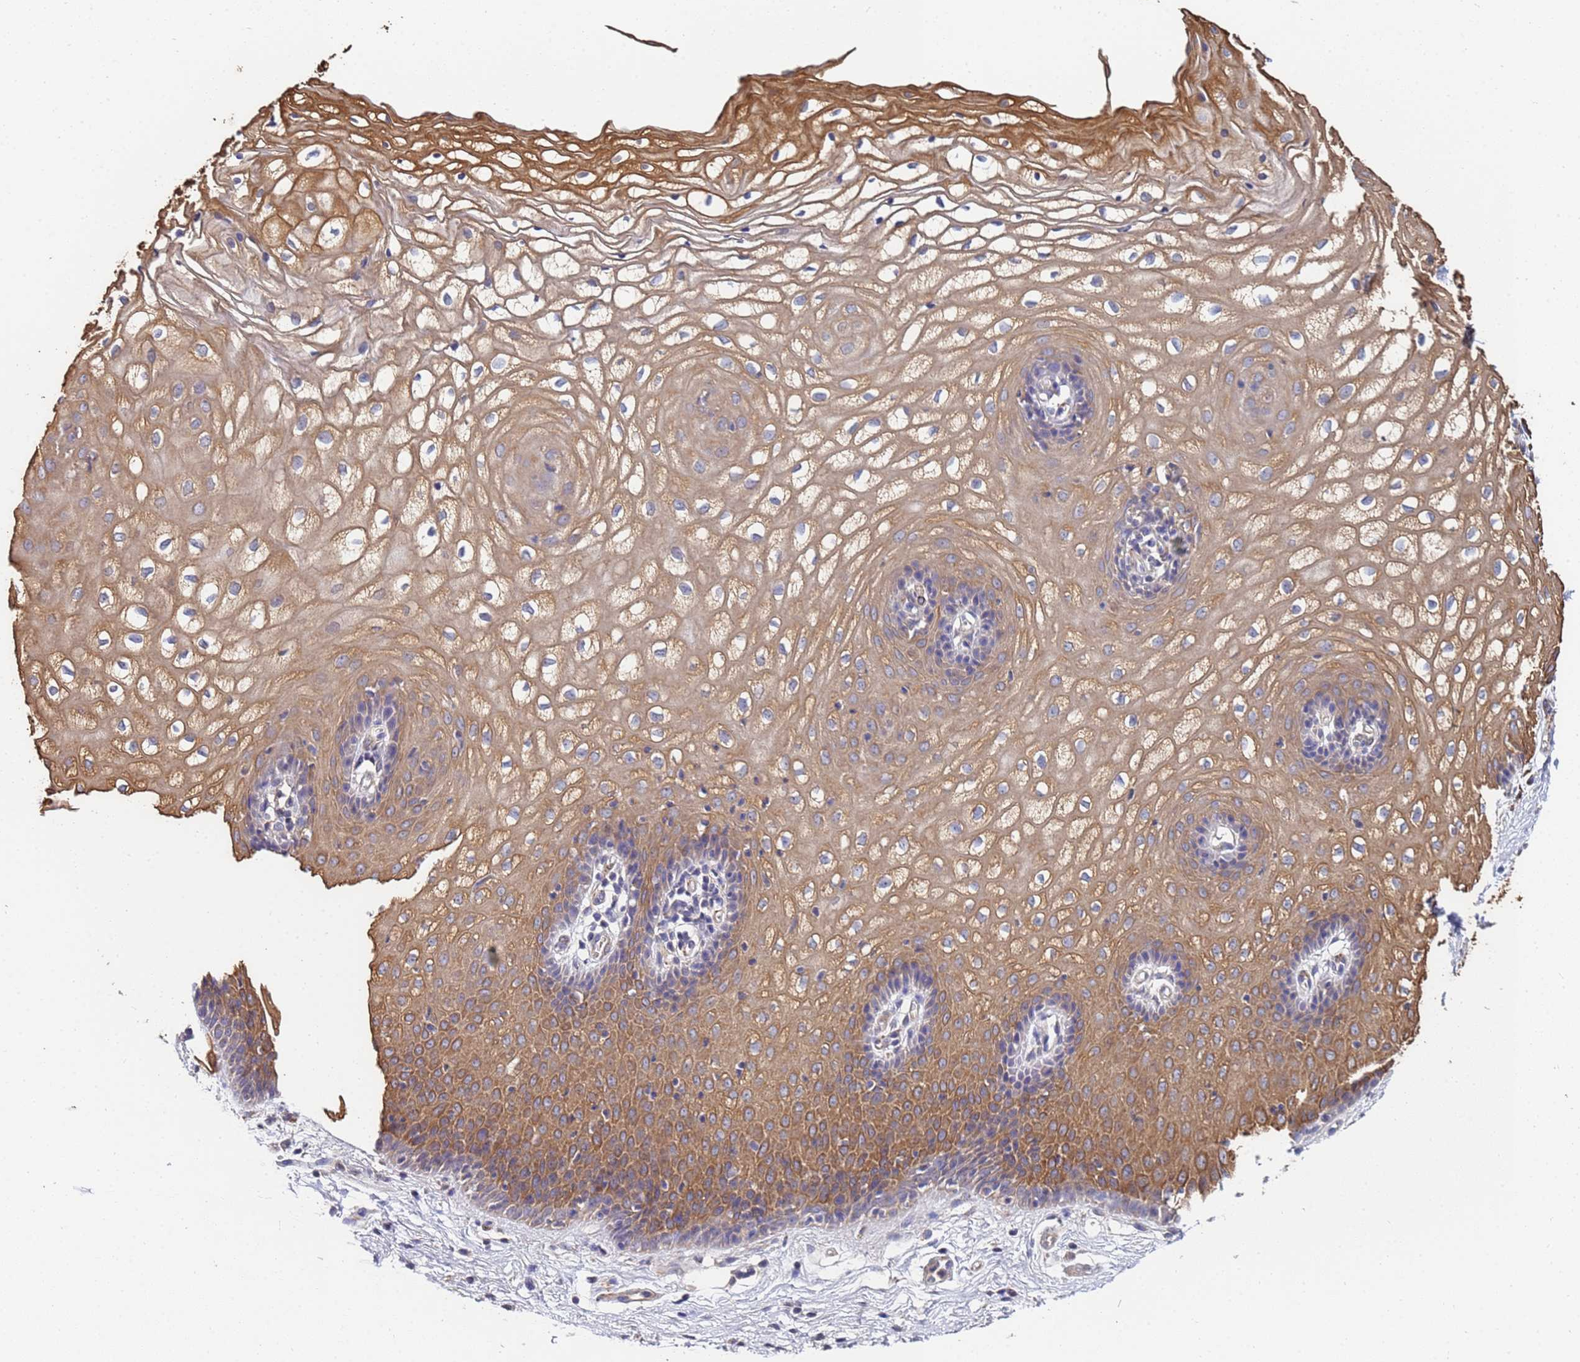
{"staining": {"intensity": "moderate", "quantity": "25%-75%", "location": "cytoplasmic/membranous"}, "tissue": "vagina", "cell_type": "Squamous epithelial cells", "image_type": "normal", "snomed": [{"axis": "morphology", "description": "Normal tissue, NOS"}, {"axis": "topography", "description": "Vagina"}], "caption": "Immunohistochemistry (DAB (3,3'-diaminobenzidine)) staining of normal human vagina demonstrates moderate cytoplasmic/membranous protein expression in approximately 25%-75% of squamous epithelial cells.", "gene": "C5orf34", "patient": {"sex": "female", "age": 34}}